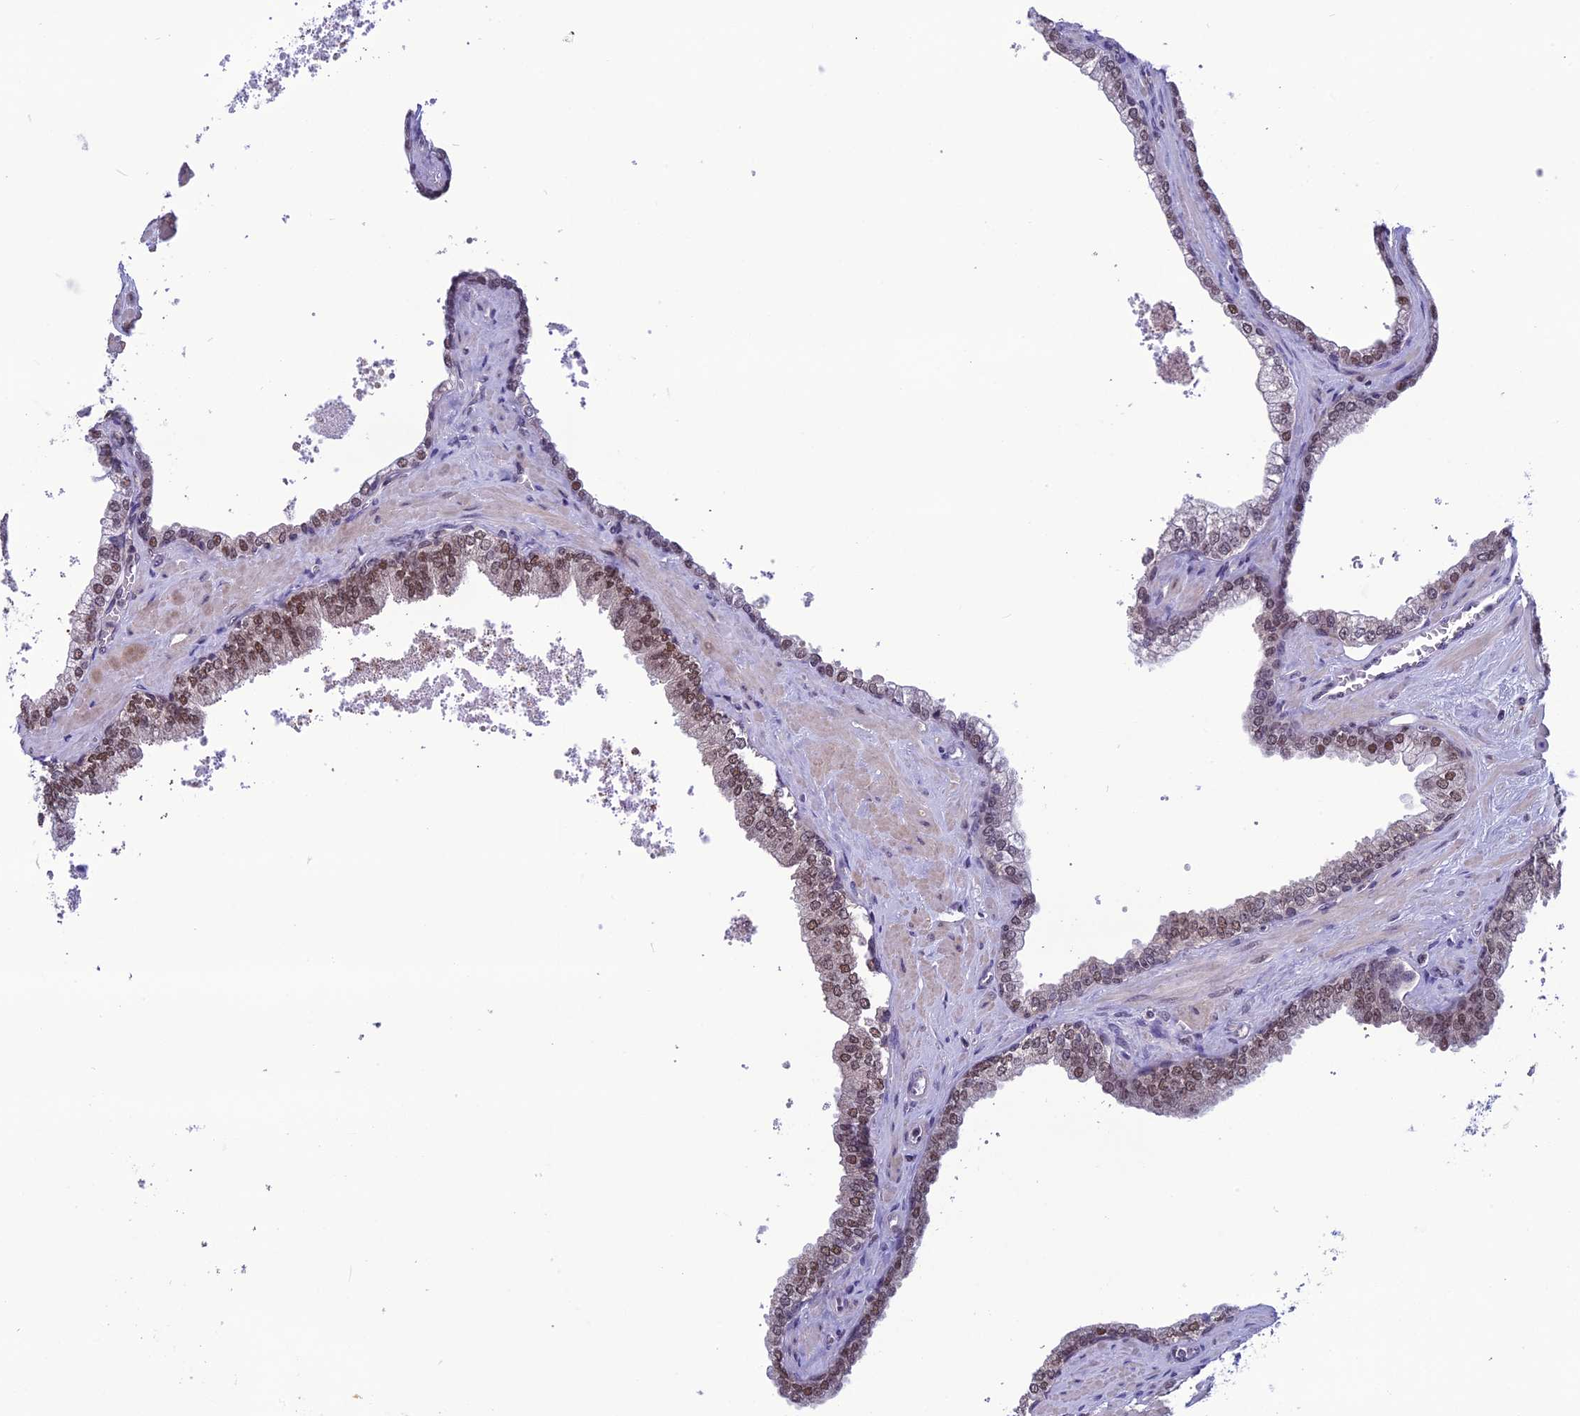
{"staining": {"intensity": "moderate", "quantity": "25%-75%", "location": "nuclear"}, "tissue": "prostate", "cell_type": "Glandular cells", "image_type": "normal", "snomed": [{"axis": "morphology", "description": "Normal tissue, NOS"}, {"axis": "topography", "description": "Prostate"}], "caption": "A medium amount of moderate nuclear positivity is identified in about 25%-75% of glandular cells in normal prostate. The staining was performed using DAB (3,3'-diaminobenzidine) to visualize the protein expression in brown, while the nuclei were stained in blue with hematoxylin (Magnification: 20x).", "gene": "MIS12", "patient": {"sex": "male", "age": 60}}